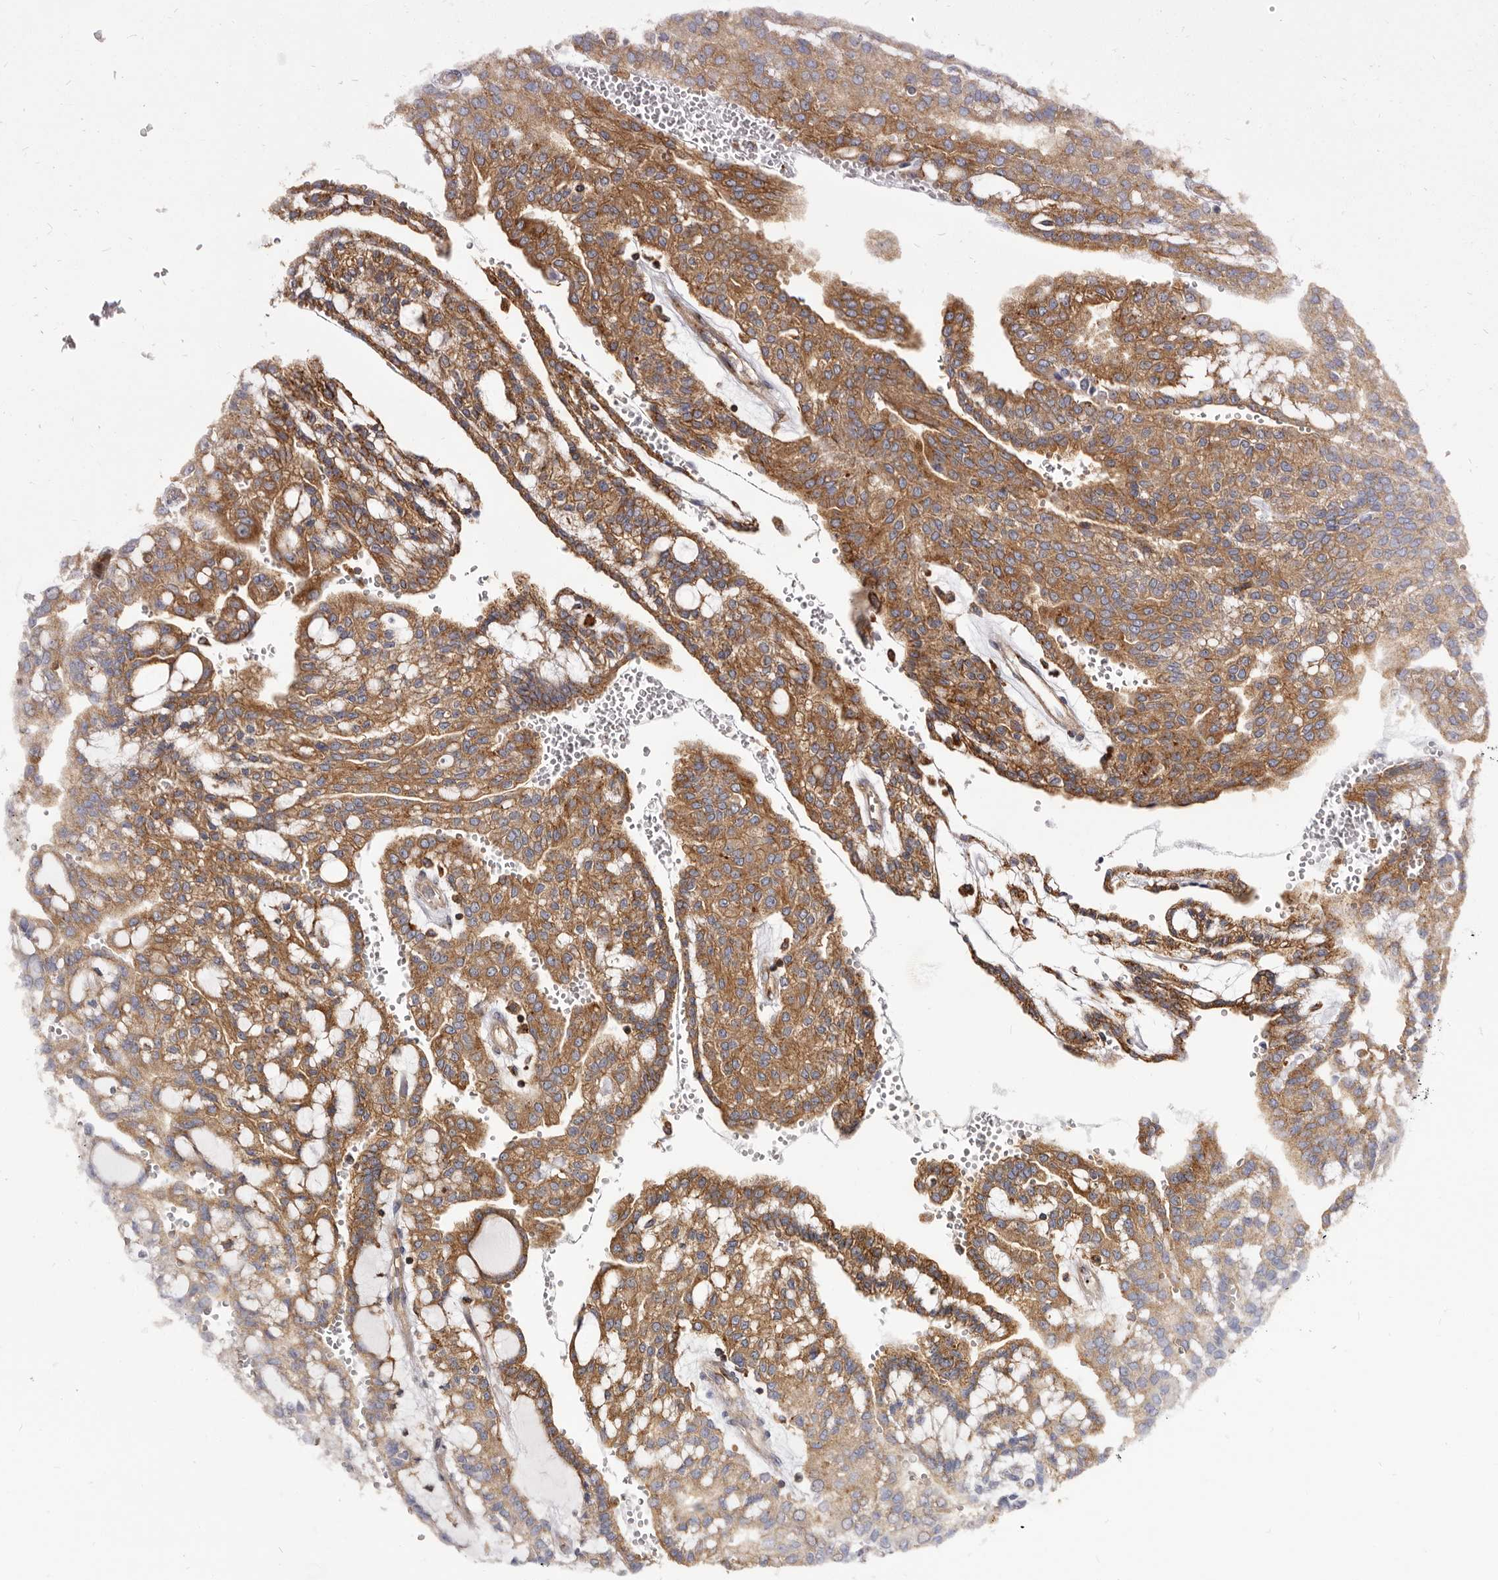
{"staining": {"intensity": "moderate", "quantity": ">75%", "location": "cytoplasmic/membranous"}, "tissue": "renal cancer", "cell_type": "Tumor cells", "image_type": "cancer", "snomed": [{"axis": "morphology", "description": "Adenocarcinoma, NOS"}, {"axis": "topography", "description": "Kidney"}], "caption": "Tumor cells demonstrate medium levels of moderate cytoplasmic/membranous staining in approximately >75% of cells in human renal adenocarcinoma.", "gene": "TPD52", "patient": {"sex": "male", "age": 63}}